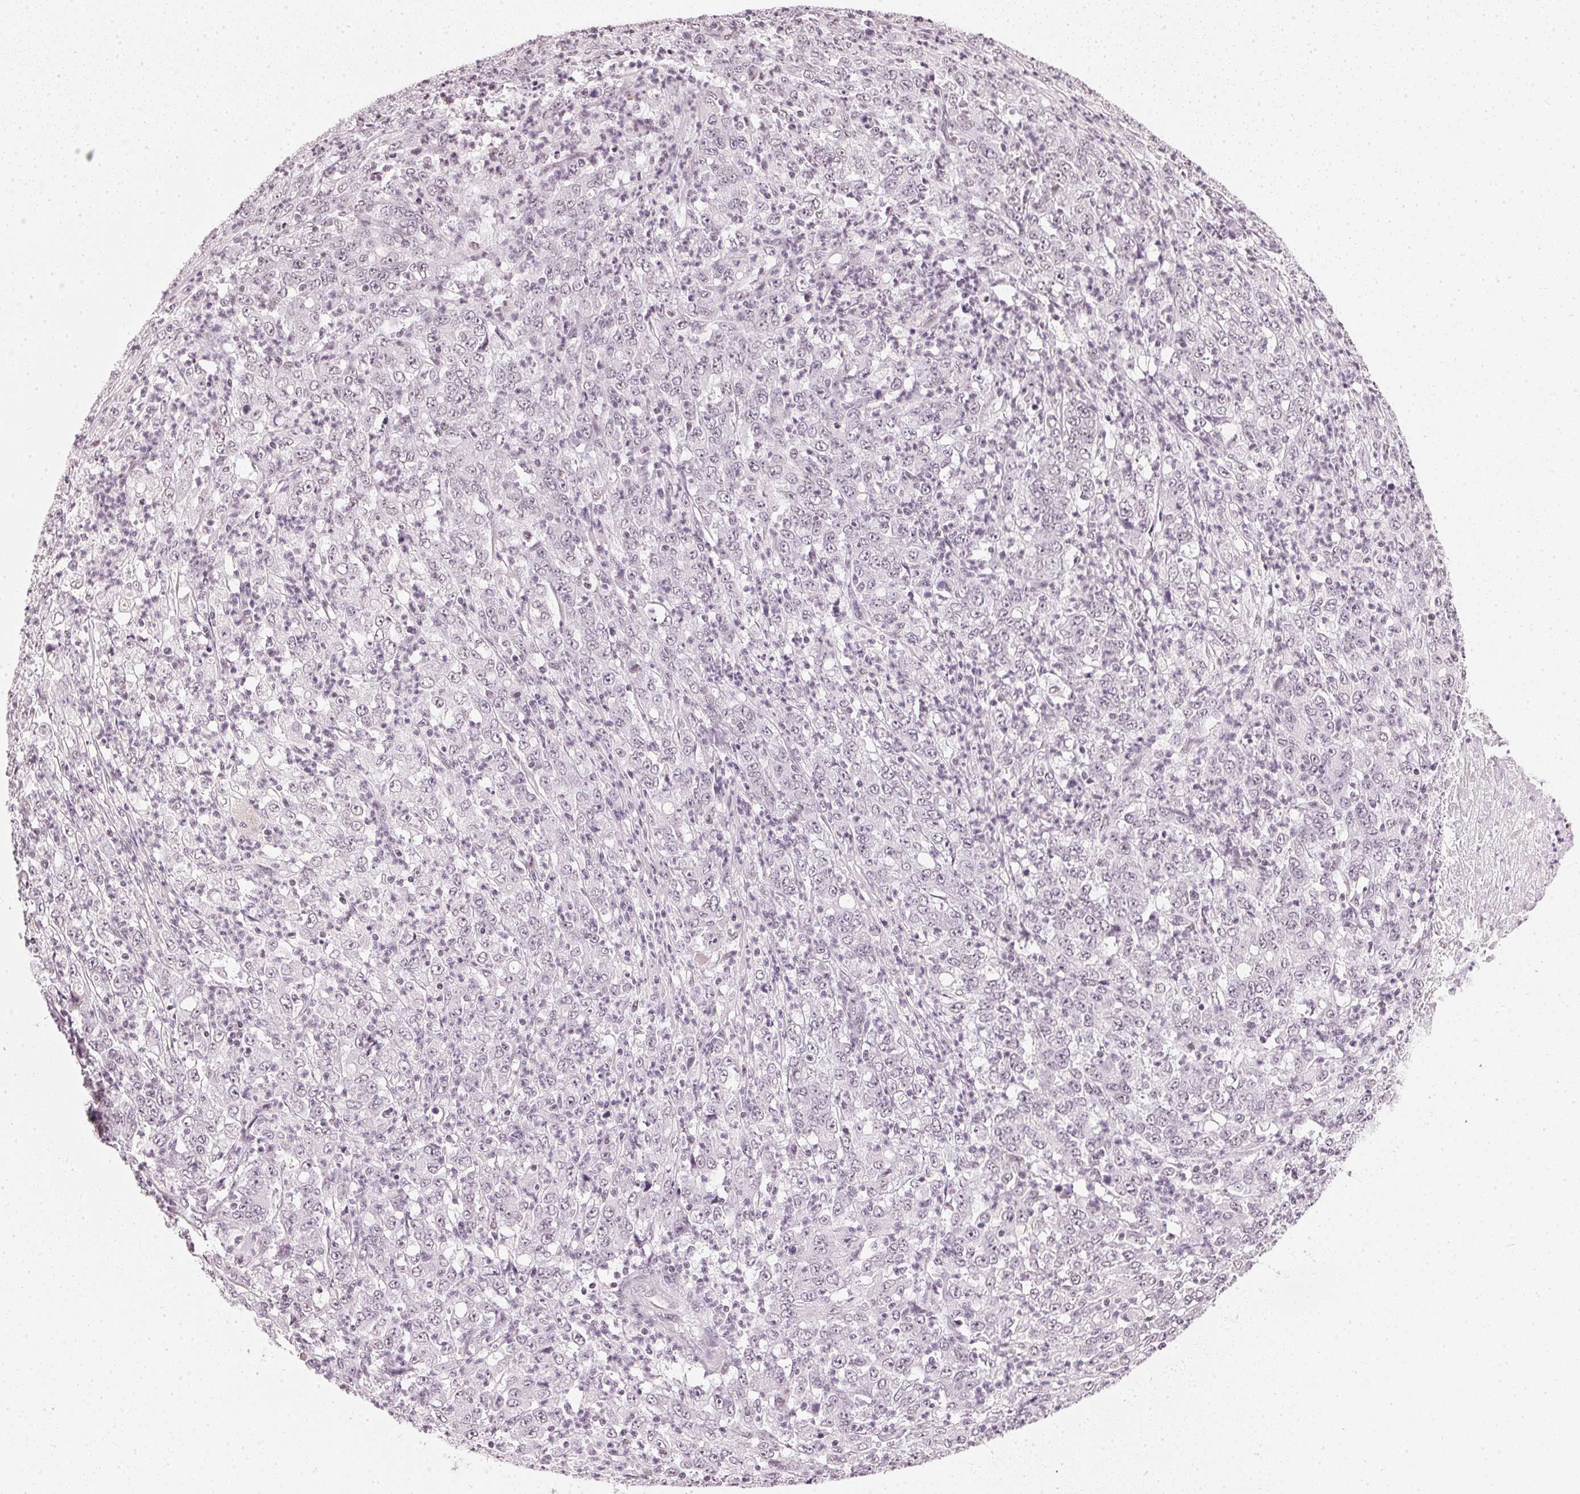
{"staining": {"intensity": "negative", "quantity": "none", "location": "none"}, "tissue": "stomach cancer", "cell_type": "Tumor cells", "image_type": "cancer", "snomed": [{"axis": "morphology", "description": "Adenocarcinoma, NOS"}, {"axis": "topography", "description": "Stomach, lower"}], "caption": "Immunohistochemical staining of stomach cancer (adenocarcinoma) exhibits no significant positivity in tumor cells.", "gene": "DNAJC6", "patient": {"sex": "female", "age": 71}}